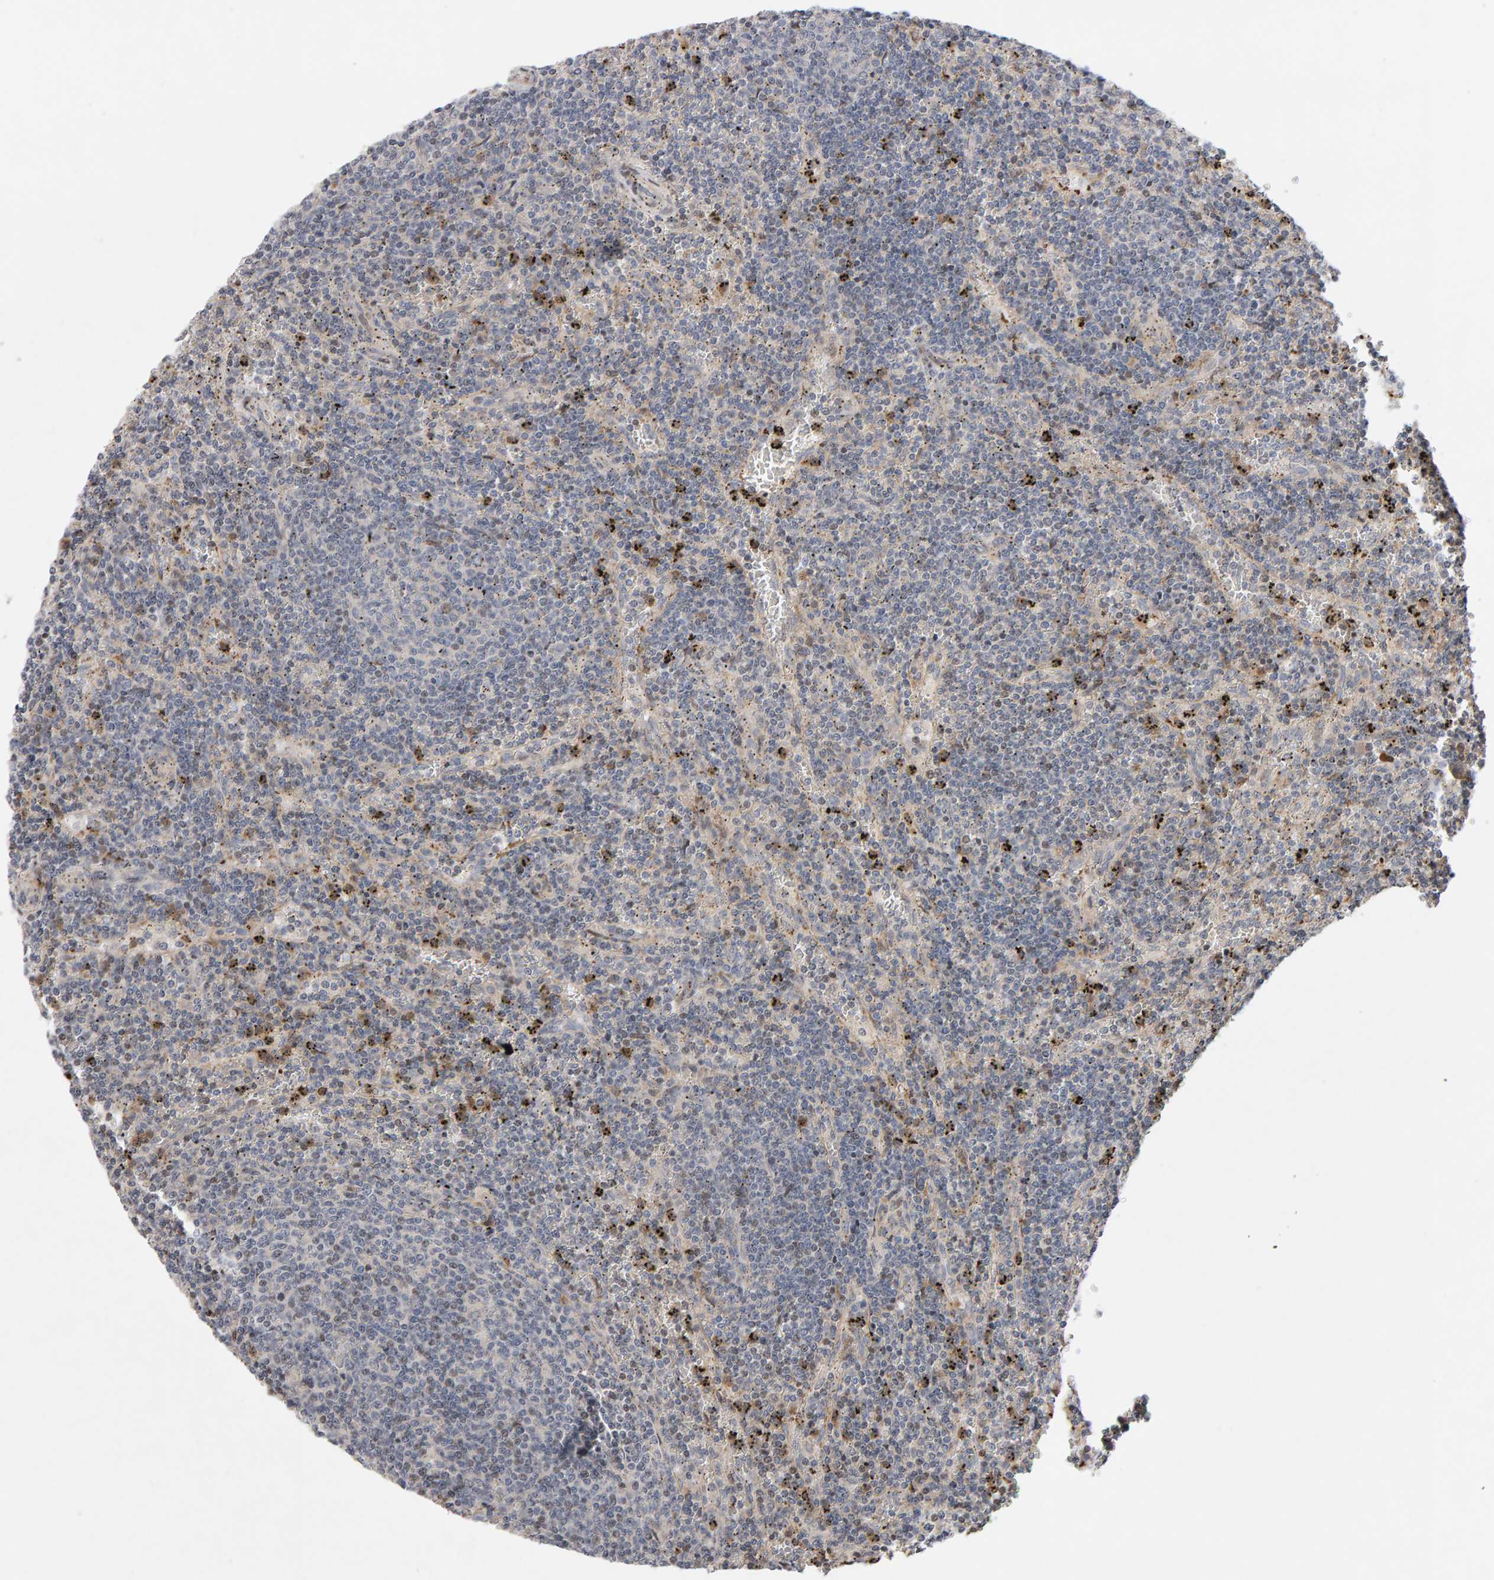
{"staining": {"intensity": "negative", "quantity": "none", "location": "none"}, "tissue": "lymphoma", "cell_type": "Tumor cells", "image_type": "cancer", "snomed": [{"axis": "morphology", "description": "Malignant lymphoma, non-Hodgkin's type, Low grade"}, {"axis": "topography", "description": "Spleen"}], "caption": "The photomicrograph demonstrates no significant positivity in tumor cells of lymphoma.", "gene": "LZTS1", "patient": {"sex": "female", "age": 50}}